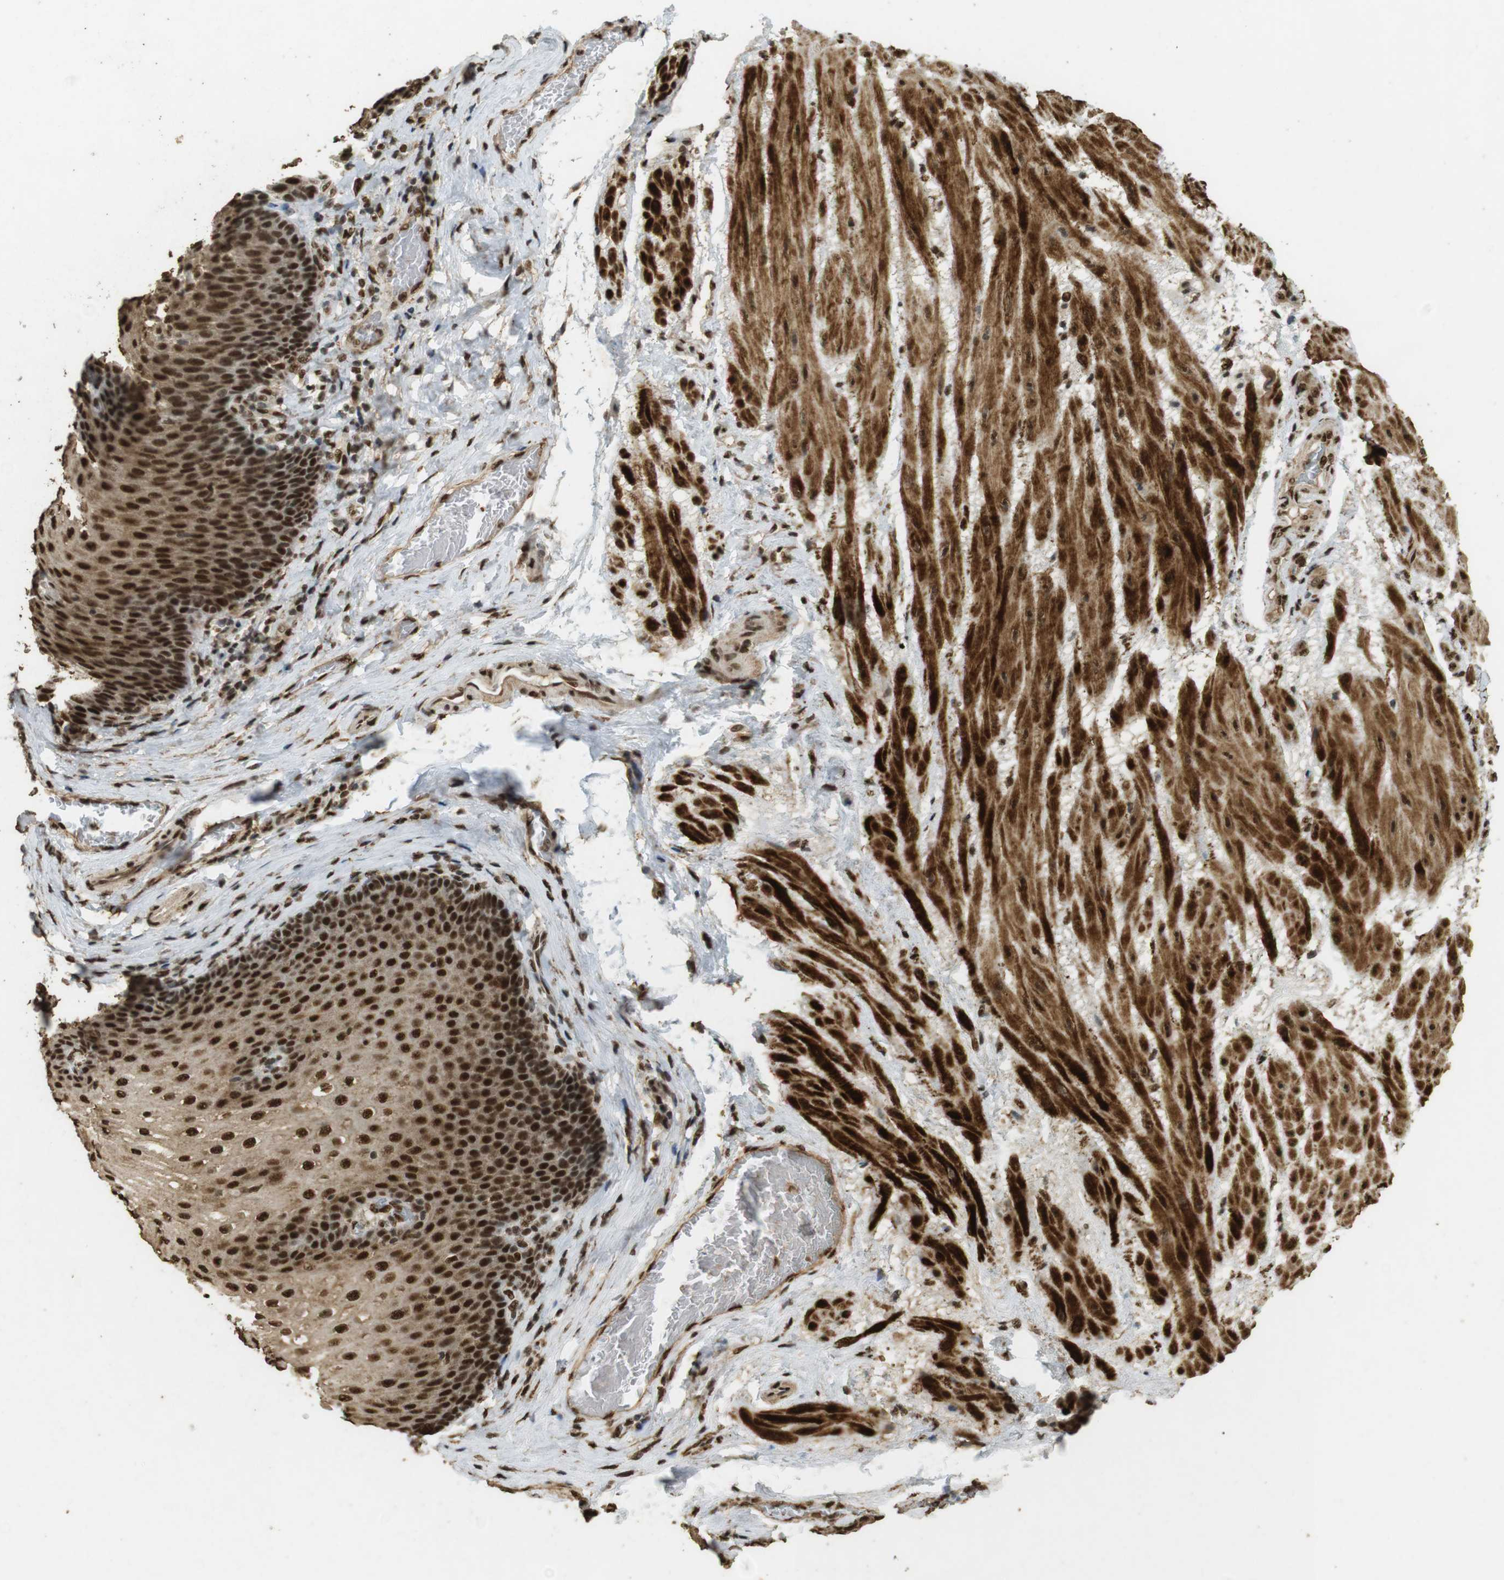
{"staining": {"intensity": "strong", "quantity": ">75%", "location": "cytoplasmic/membranous,nuclear"}, "tissue": "esophagus", "cell_type": "Squamous epithelial cells", "image_type": "normal", "snomed": [{"axis": "morphology", "description": "Normal tissue, NOS"}, {"axis": "topography", "description": "Esophagus"}], "caption": "Immunohistochemical staining of benign esophagus reveals >75% levels of strong cytoplasmic/membranous,nuclear protein positivity in about >75% of squamous epithelial cells. (Brightfield microscopy of DAB IHC at high magnification).", "gene": "GATA4", "patient": {"sex": "male", "age": 48}}